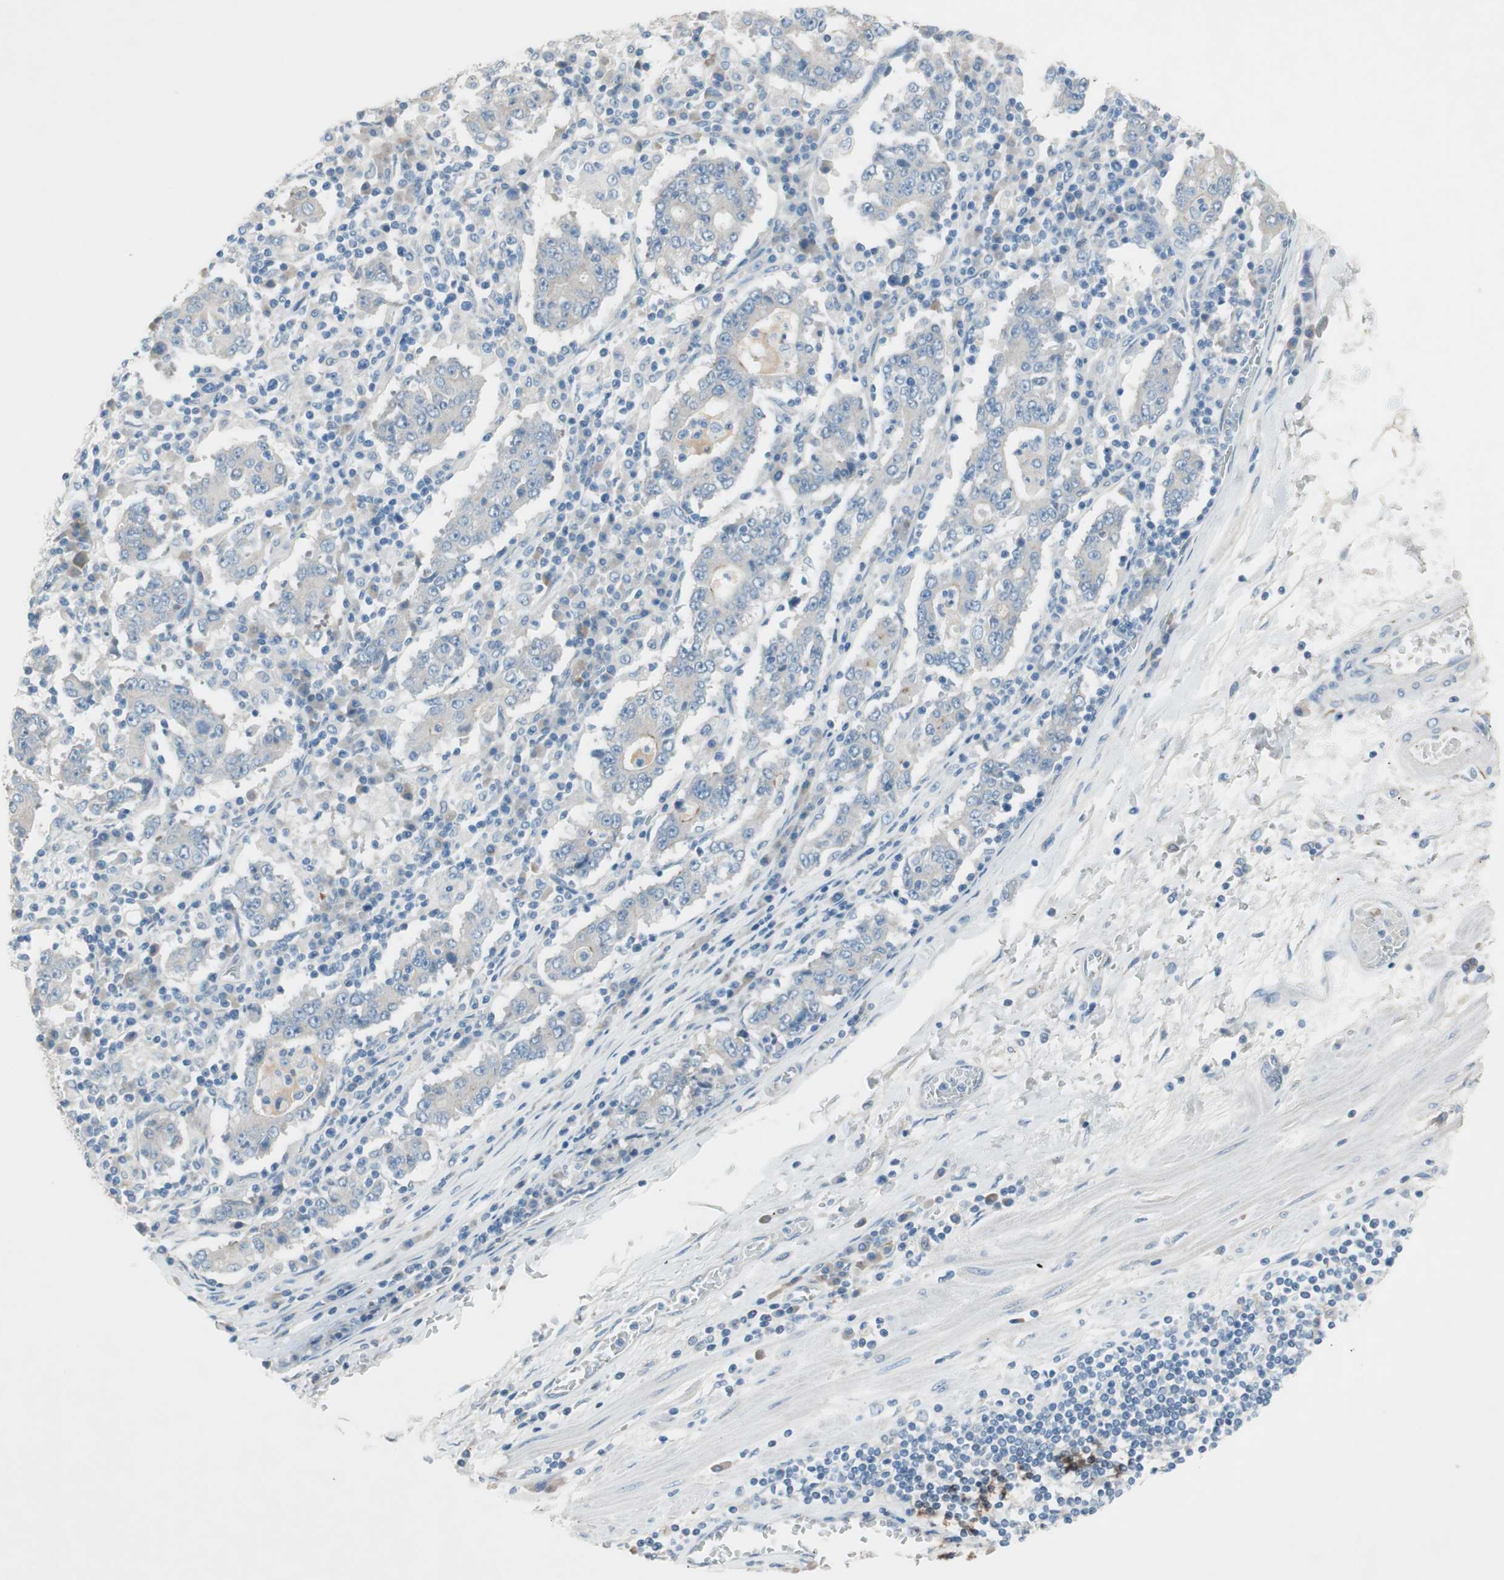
{"staining": {"intensity": "negative", "quantity": "none", "location": "none"}, "tissue": "stomach cancer", "cell_type": "Tumor cells", "image_type": "cancer", "snomed": [{"axis": "morphology", "description": "Normal tissue, NOS"}, {"axis": "morphology", "description": "Adenocarcinoma, NOS"}, {"axis": "topography", "description": "Stomach, upper"}, {"axis": "topography", "description": "Stomach"}], "caption": "The micrograph exhibits no significant staining in tumor cells of stomach cancer.", "gene": "PRRG4", "patient": {"sex": "male", "age": 59}}